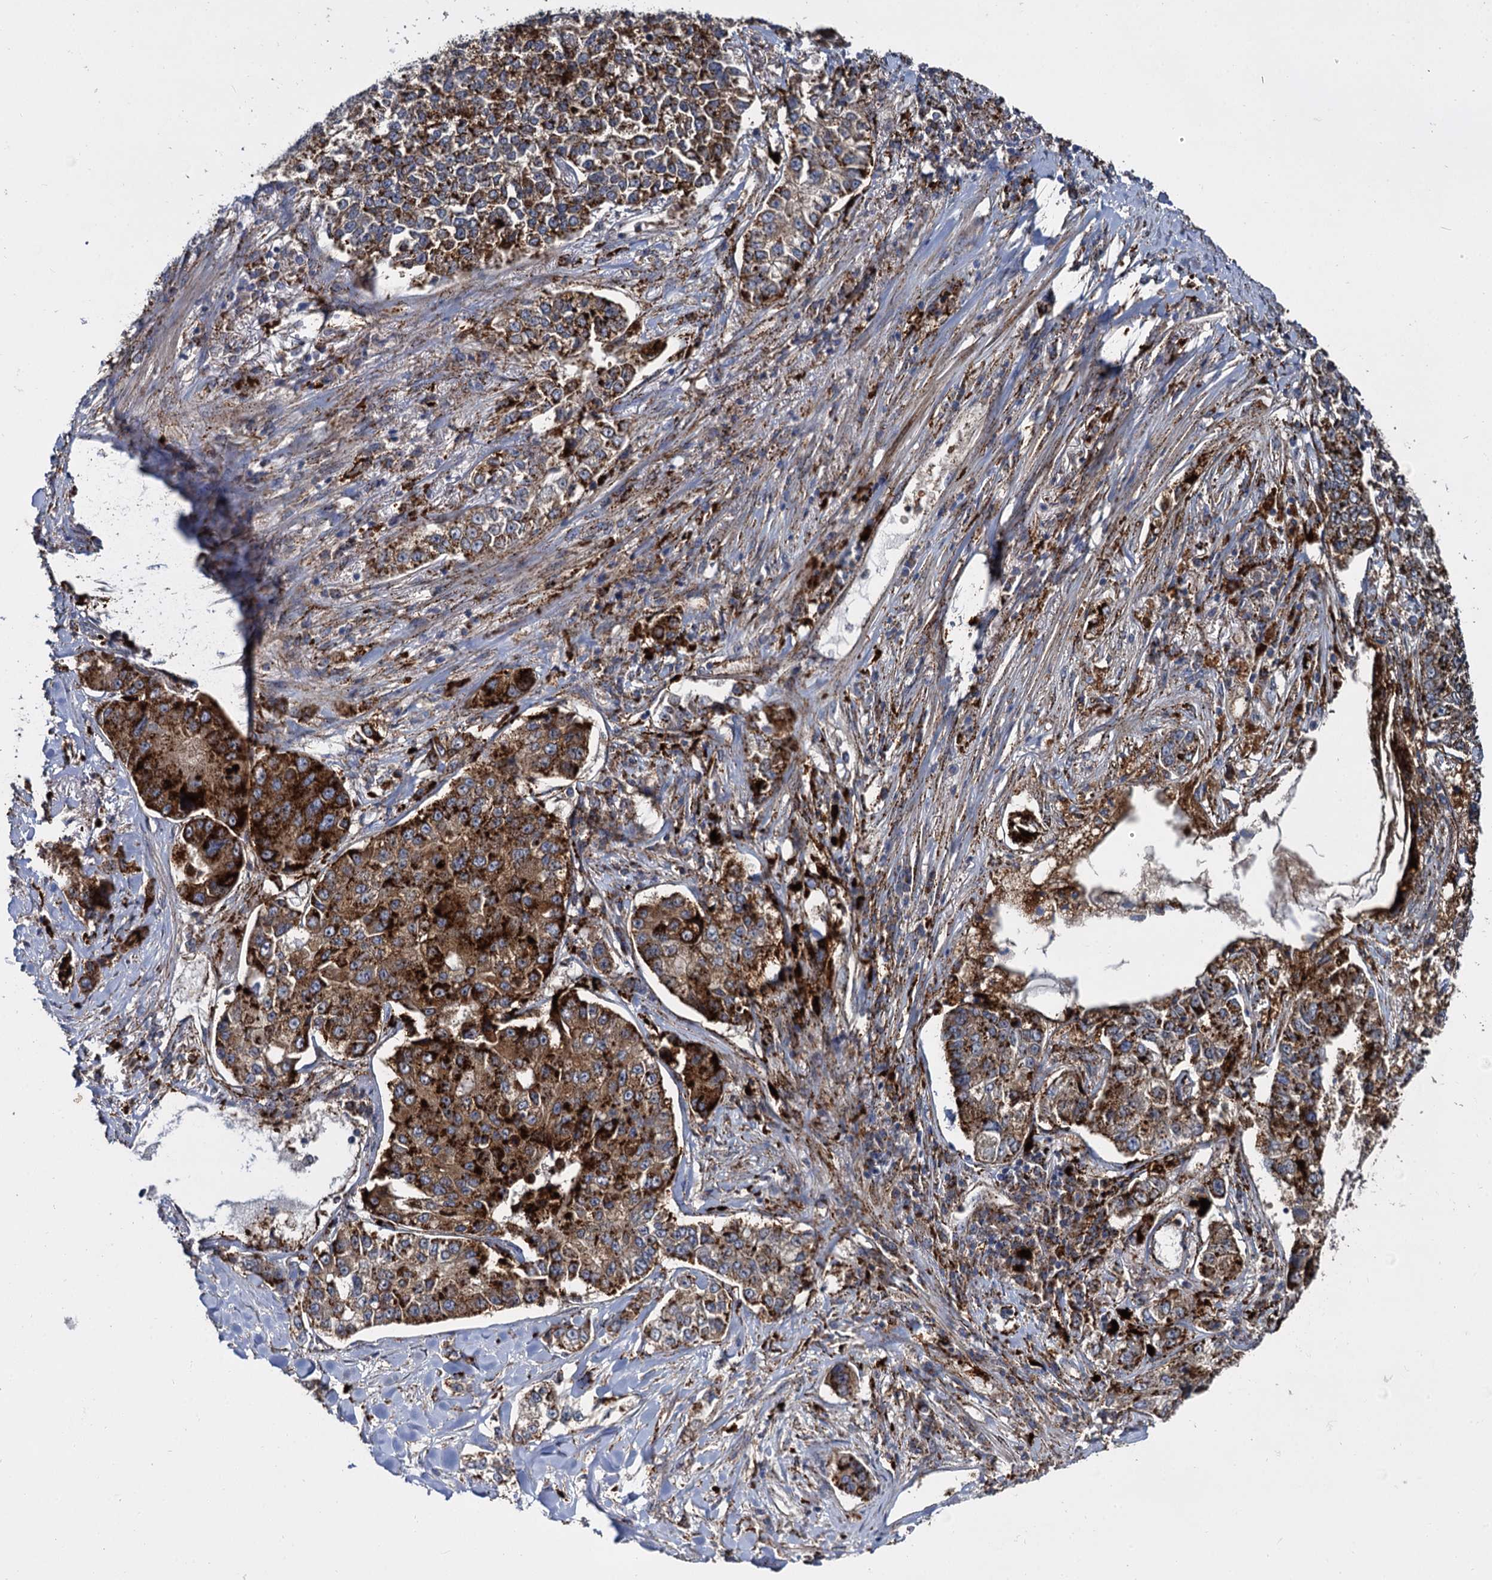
{"staining": {"intensity": "strong", "quantity": ">75%", "location": "cytoplasmic/membranous"}, "tissue": "lung cancer", "cell_type": "Tumor cells", "image_type": "cancer", "snomed": [{"axis": "morphology", "description": "Adenocarcinoma, NOS"}, {"axis": "topography", "description": "Lung"}], "caption": "Human lung adenocarcinoma stained for a protein (brown) exhibits strong cytoplasmic/membranous positive expression in about >75% of tumor cells.", "gene": "GBA1", "patient": {"sex": "male", "age": 49}}